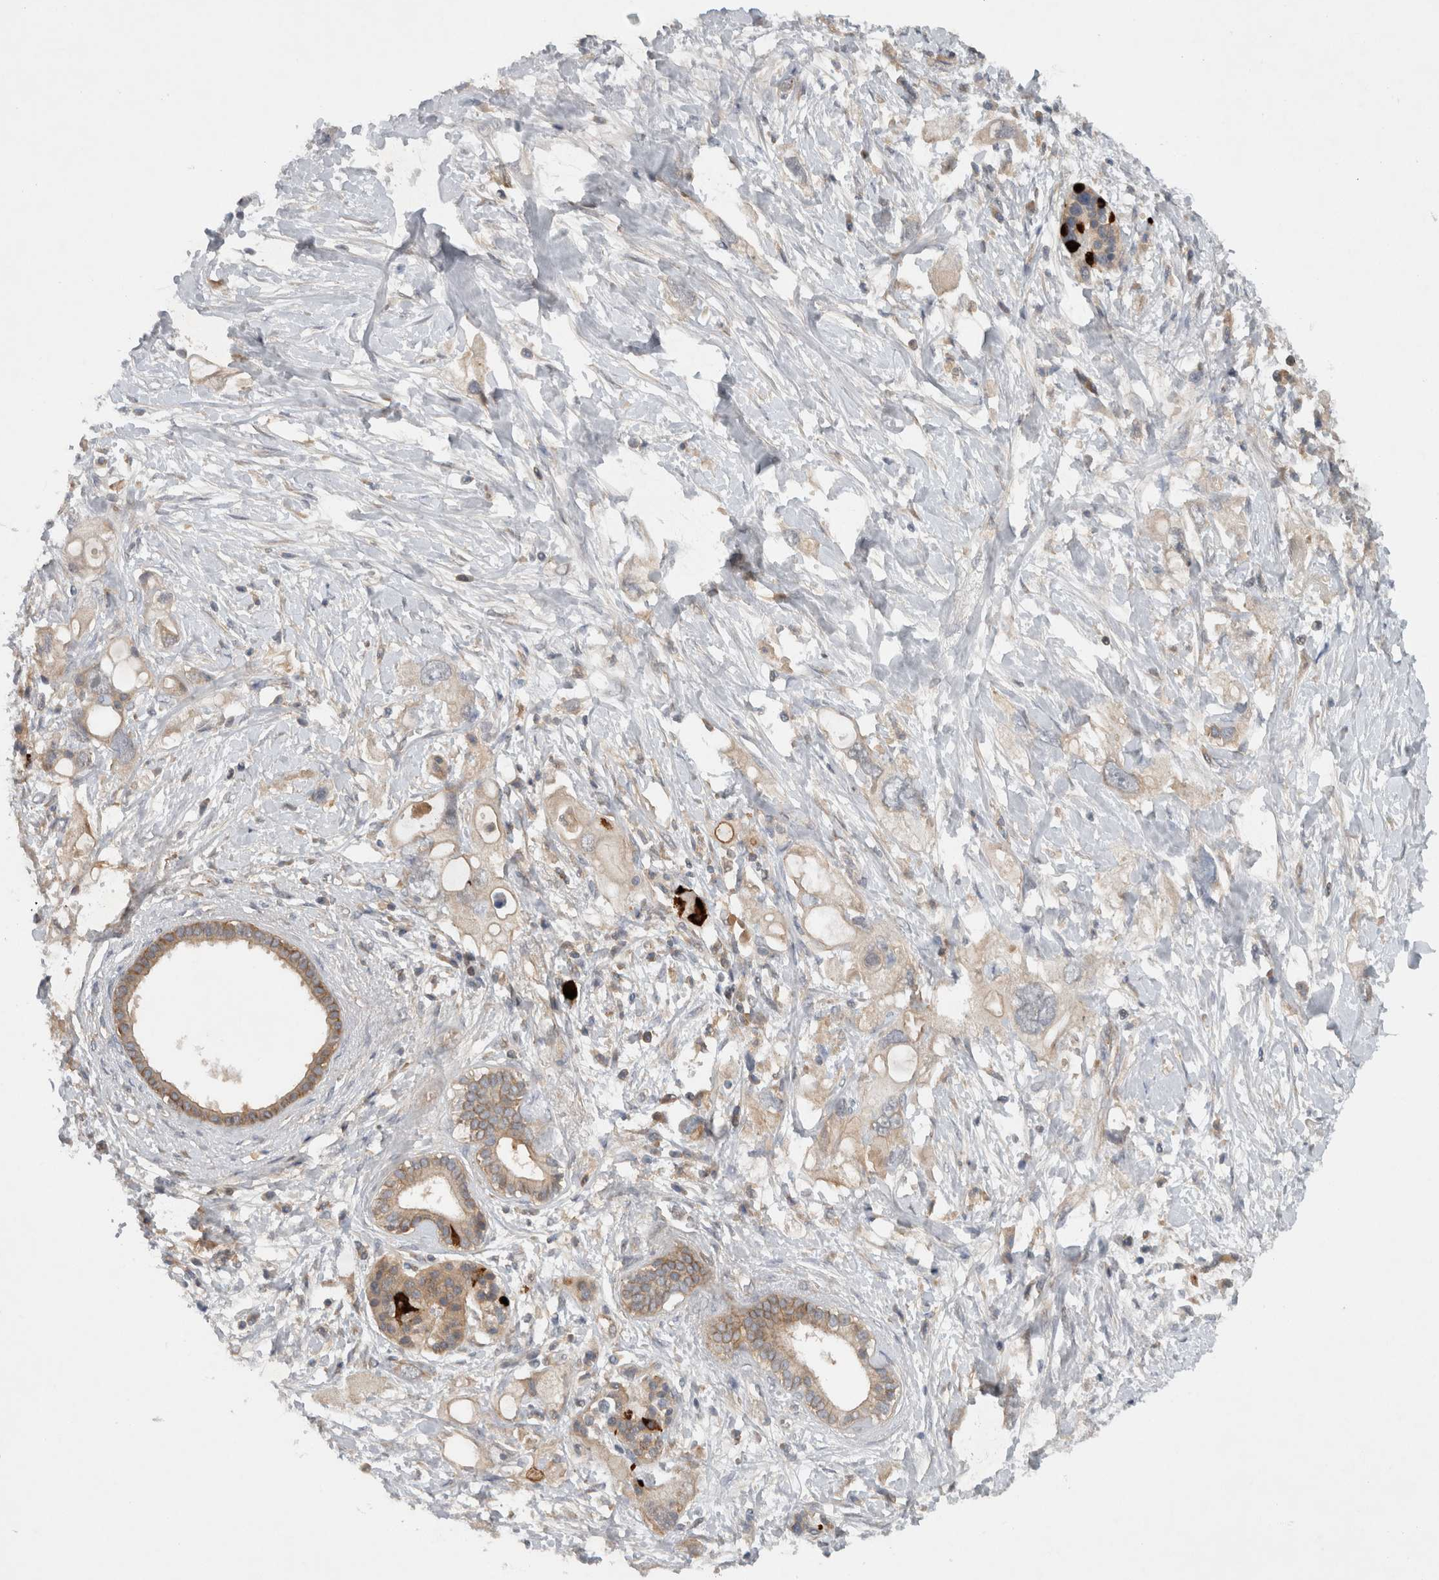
{"staining": {"intensity": "negative", "quantity": "none", "location": "none"}, "tissue": "pancreatic cancer", "cell_type": "Tumor cells", "image_type": "cancer", "snomed": [{"axis": "morphology", "description": "Adenocarcinoma, NOS"}, {"axis": "topography", "description": "Pancreas"}], "caption": "Photomicrograph shows no protein positivity in tumor cells of adenocarcinoma (pancreatic) tissue.", "gene": "SCARA5", "patient": {"sex": "female", "age": 56}}